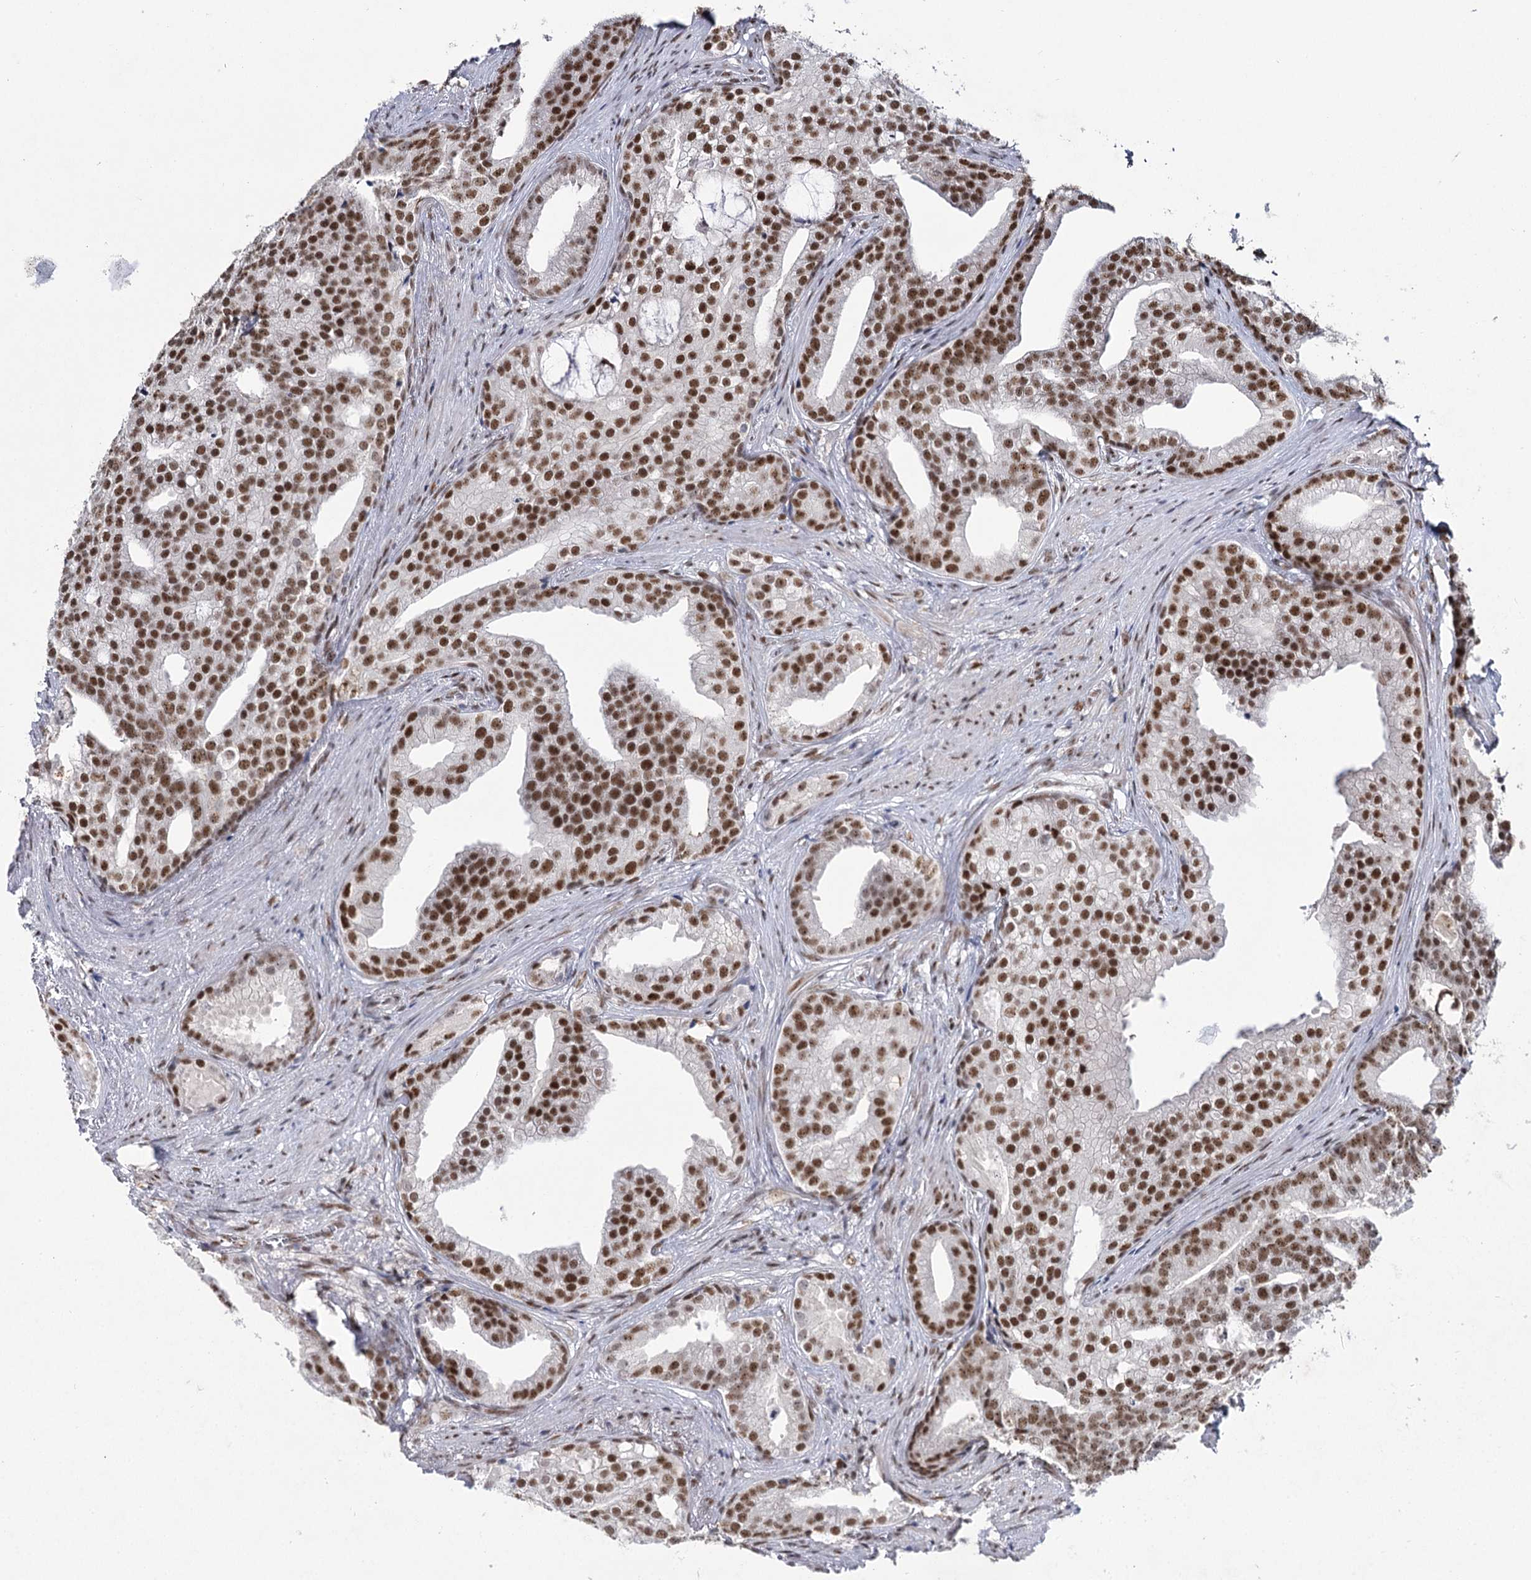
{"staining": {"intensity": "strong", "quantity": ">75%", "location": "nuclear"}, "tissue": "prostate cancer", "cell_type": "Tumor cells", "image_type": "cancer", "snomed": [{"axis": "morphology", "description": "Adenocarcinoma, Low grade"}, {"axis": "topography", "description": "Prostate"}], "caption": "Immunohistochemistry photomicrograph of prostate cancer stained for a protein (brown), which shows high levels of strong nuclear expression in approximately >75% of tumor cells.", "gene": "SCAF8", "patient": {"sex": "male", "age": 71}}